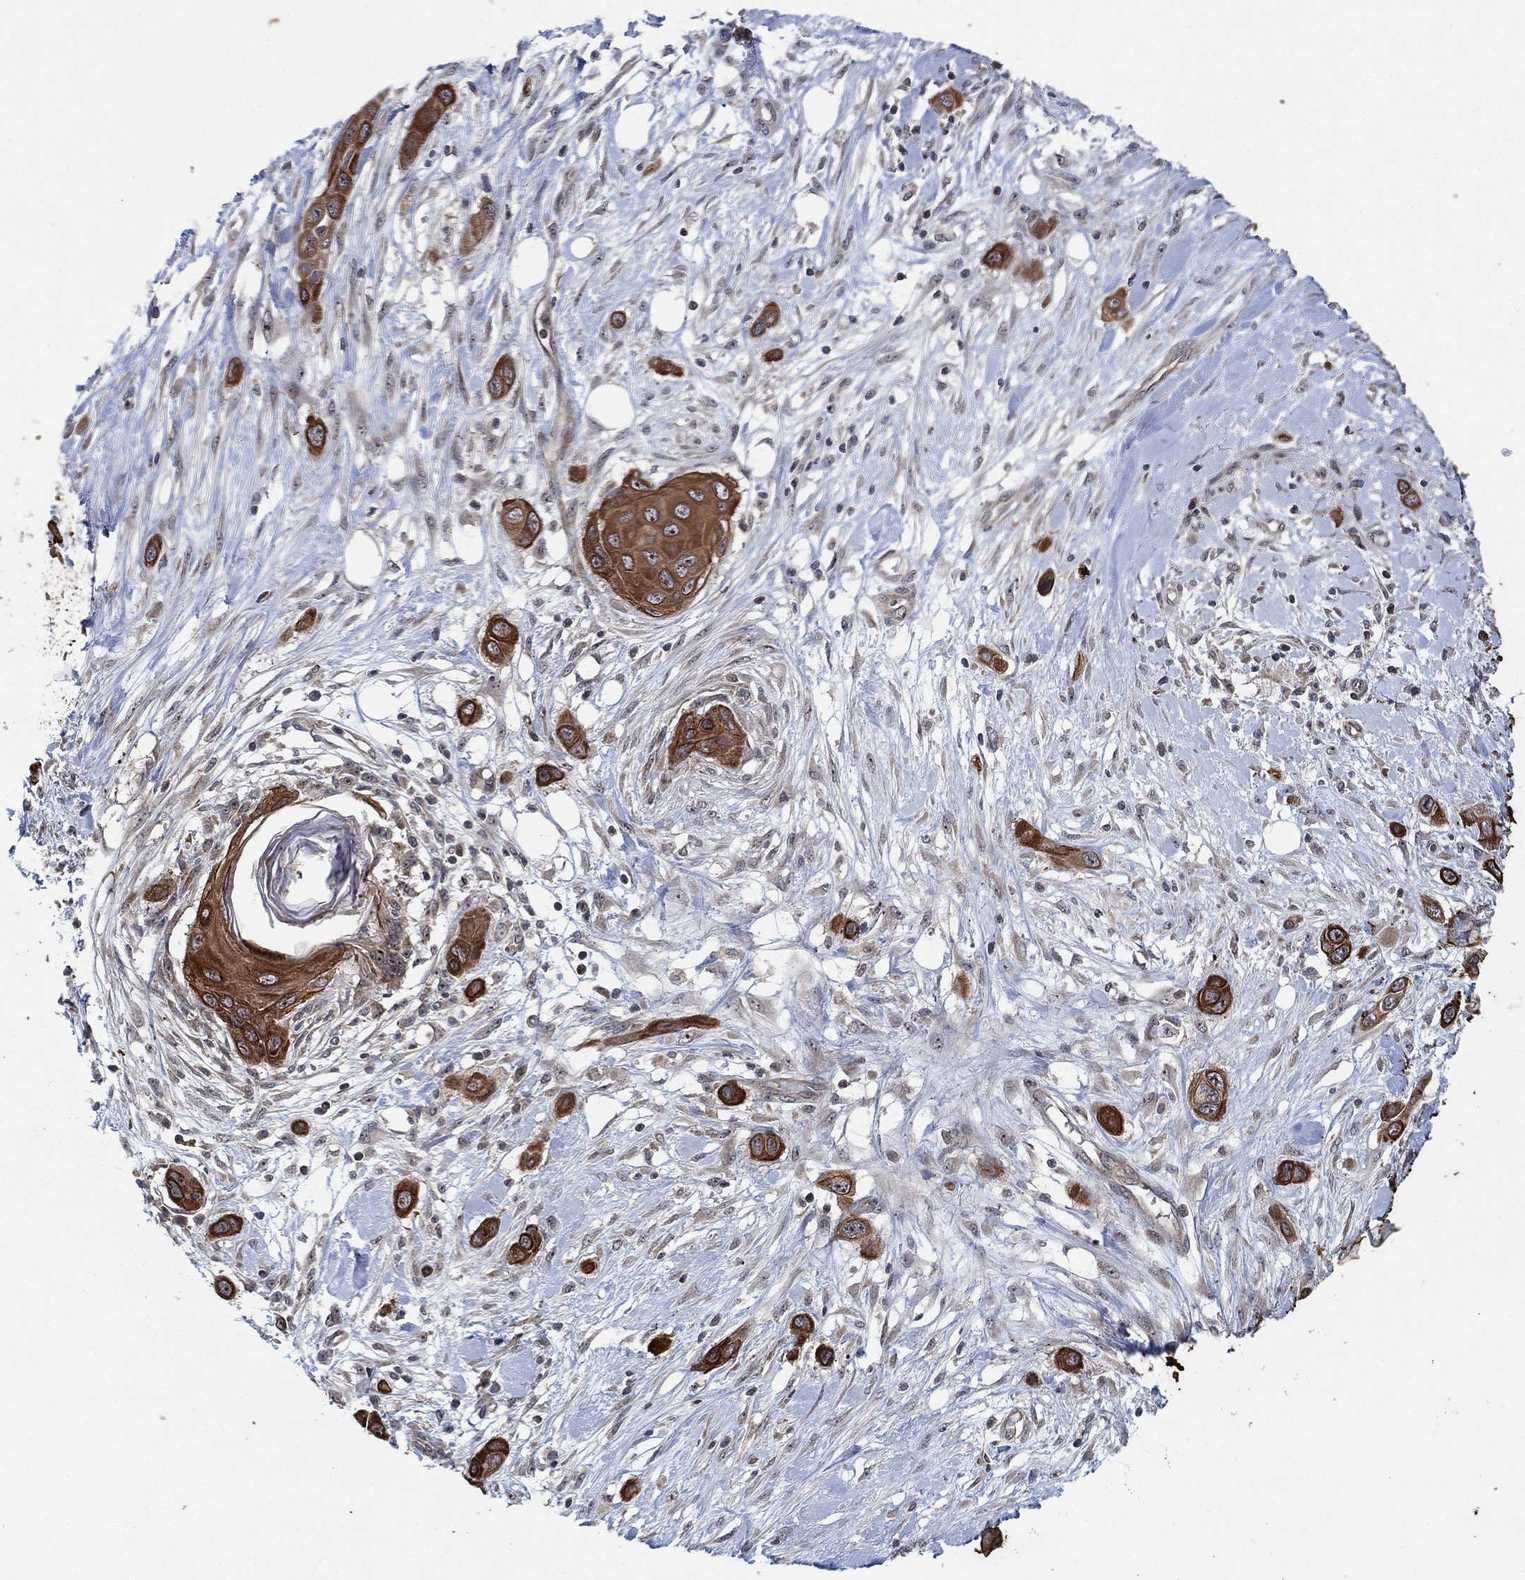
{"staining": {"intensity": "strong", "quantity": ">75%", "location": "cytoplasmic/membranous"}, "tissue": "skin cancer", "cell_type": "Tumor cells", "image_type": "cancer", "snomed": [{"axis": "morphology", "description": "Squamous cell carcinoma, NOS"}, {"axis": "topography", "description": "Skin"}], "caption": "IHC of human skin cancer (squamous cell carcinoma) demonstrates high levels of strong cytoplasmic/membranous positivity in about >75% of tumor cells. (DAB IHC with brightfield microscopy, high magnification).", "gene": "TMCO1", "patient": {"sex": "male", "age": 79}}